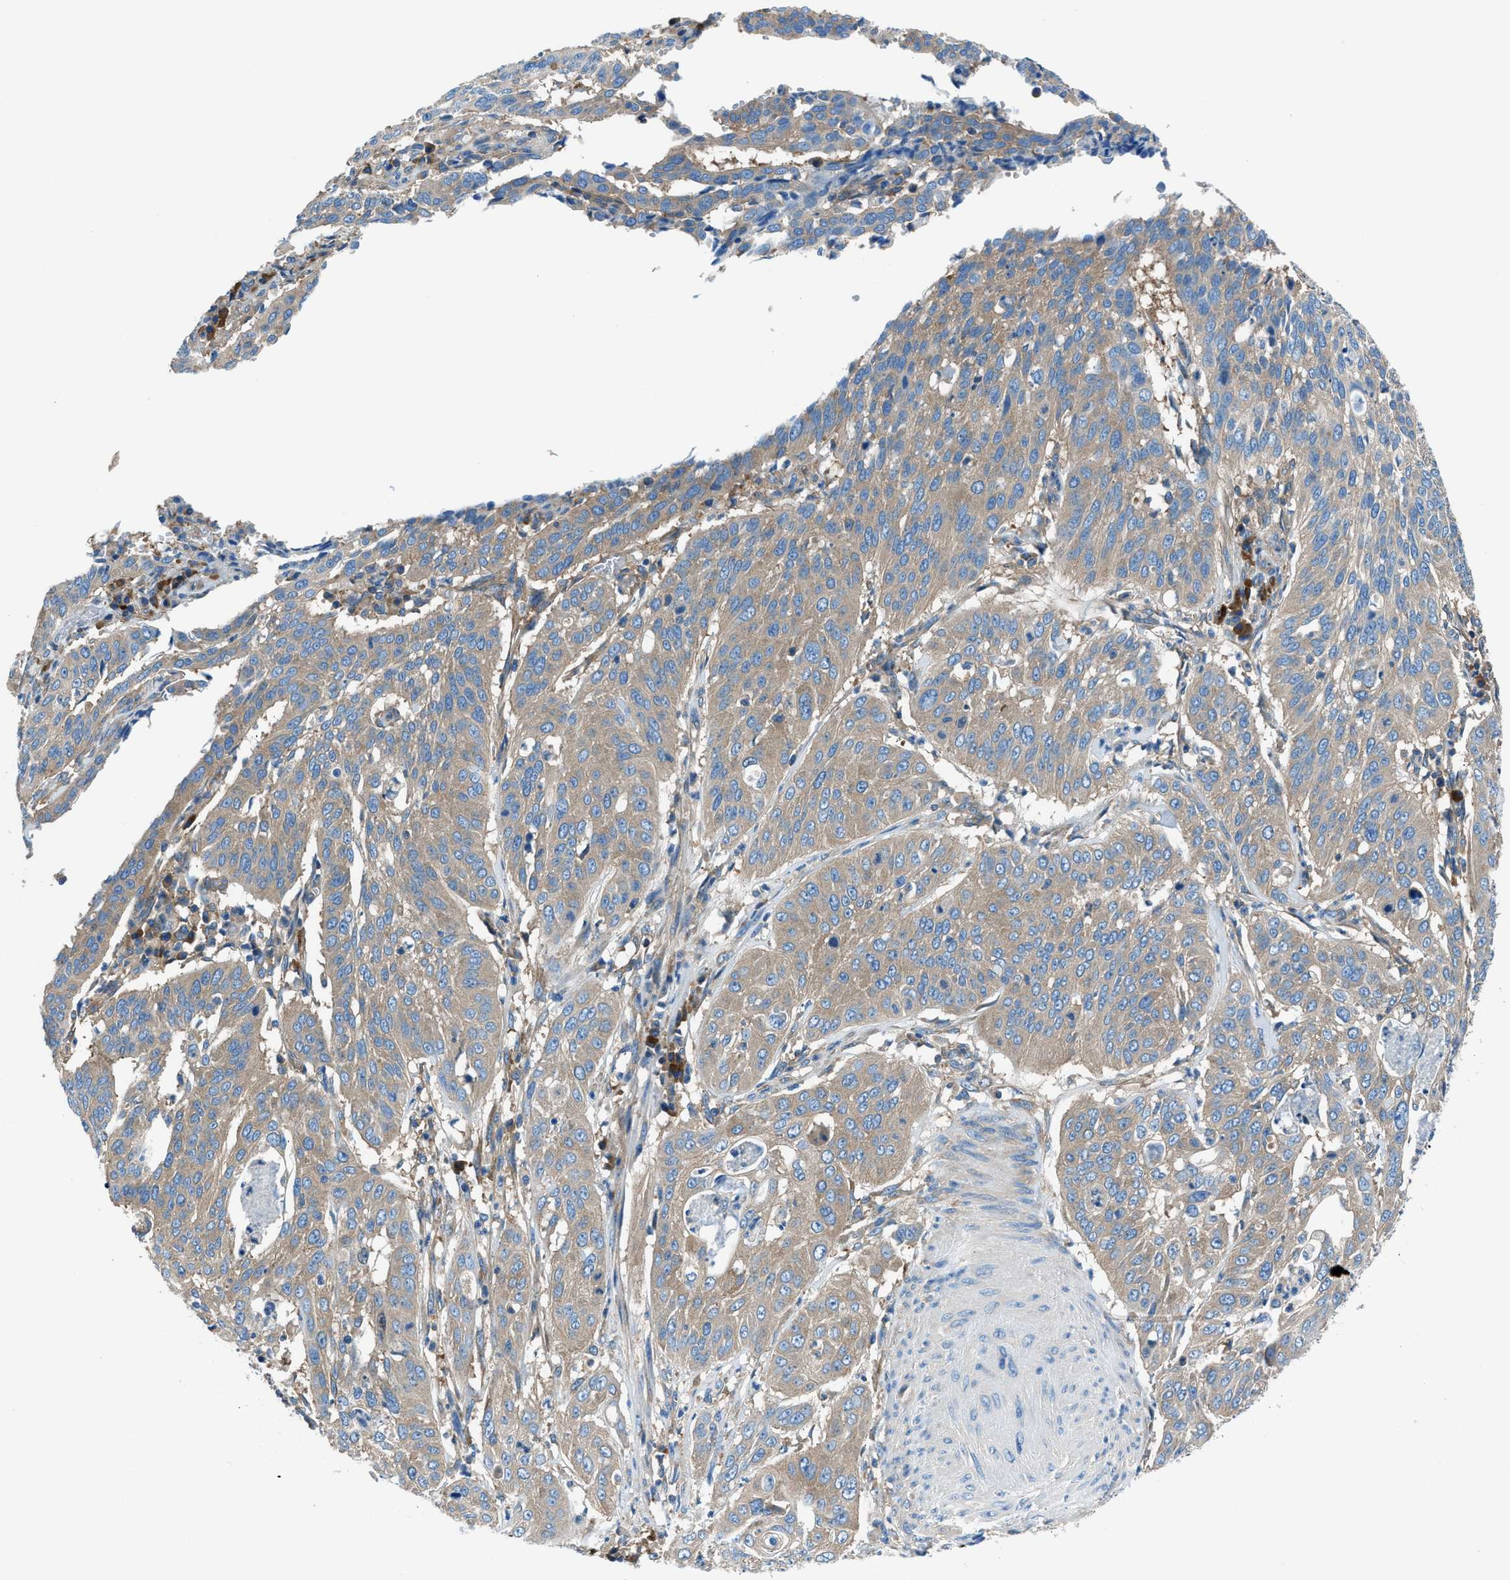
{"staining": {"intensity": "weak", "quantity": "25%-75%", "location": "cytoplasmic/membranous"}, "tissue": "cervical cancer", "cell_type": "Tumor cells", "image_type": "cancer", "snomed": [{"axis": "morphology", "description": "Normal tissue, NOS"}, {"axis": "morphology", "description": "Squamous cell carcinoma, NOS"}, {"axis": "topography", "description": "Cervix"}], "caption": "IHC of cervical cancer (squamous cell carcinoma) shows low levels of weak cytoplasmic/membranous staining in about 25%-75% of tumor cells.", "gene": "SARS1", "patient": {"sex": "female", "age": 39}}